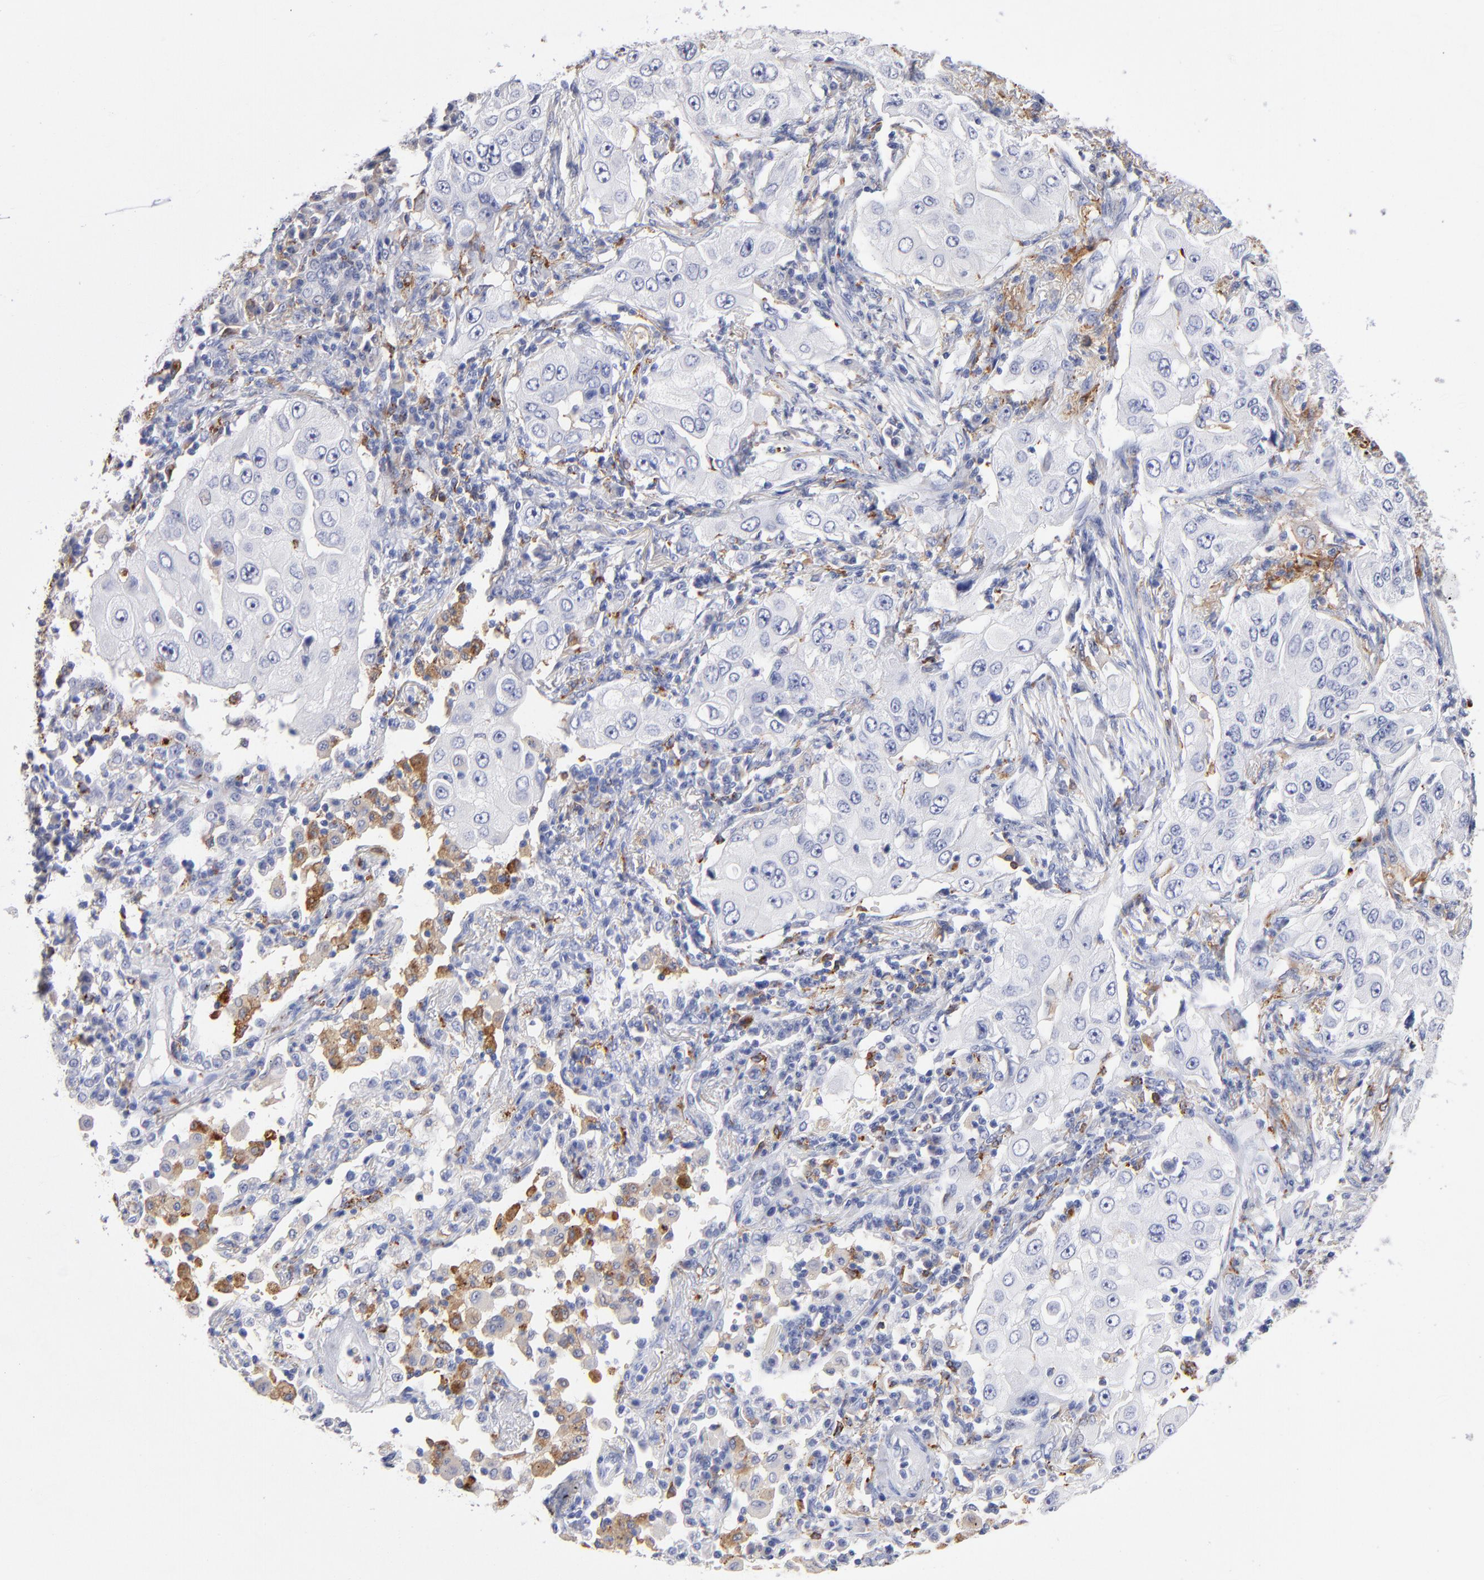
{"staining": {"intensity": "negative", "quantity": "none", "location": "none"}, "tissue": "lung cancer", "cell_type": "Tumor cells", "image_type": "cancer", "snomed": [{"axis": "morphology", "description": "Adenocarcinoma, NOS"}, {"axis": "topography", "description": "Lung"}], "caption": "An image of human adenocarcinoma (lung) is negative for staining in tumor cells.", "gene": "CD180", "patient": {"sex": "male", "age": 84}}